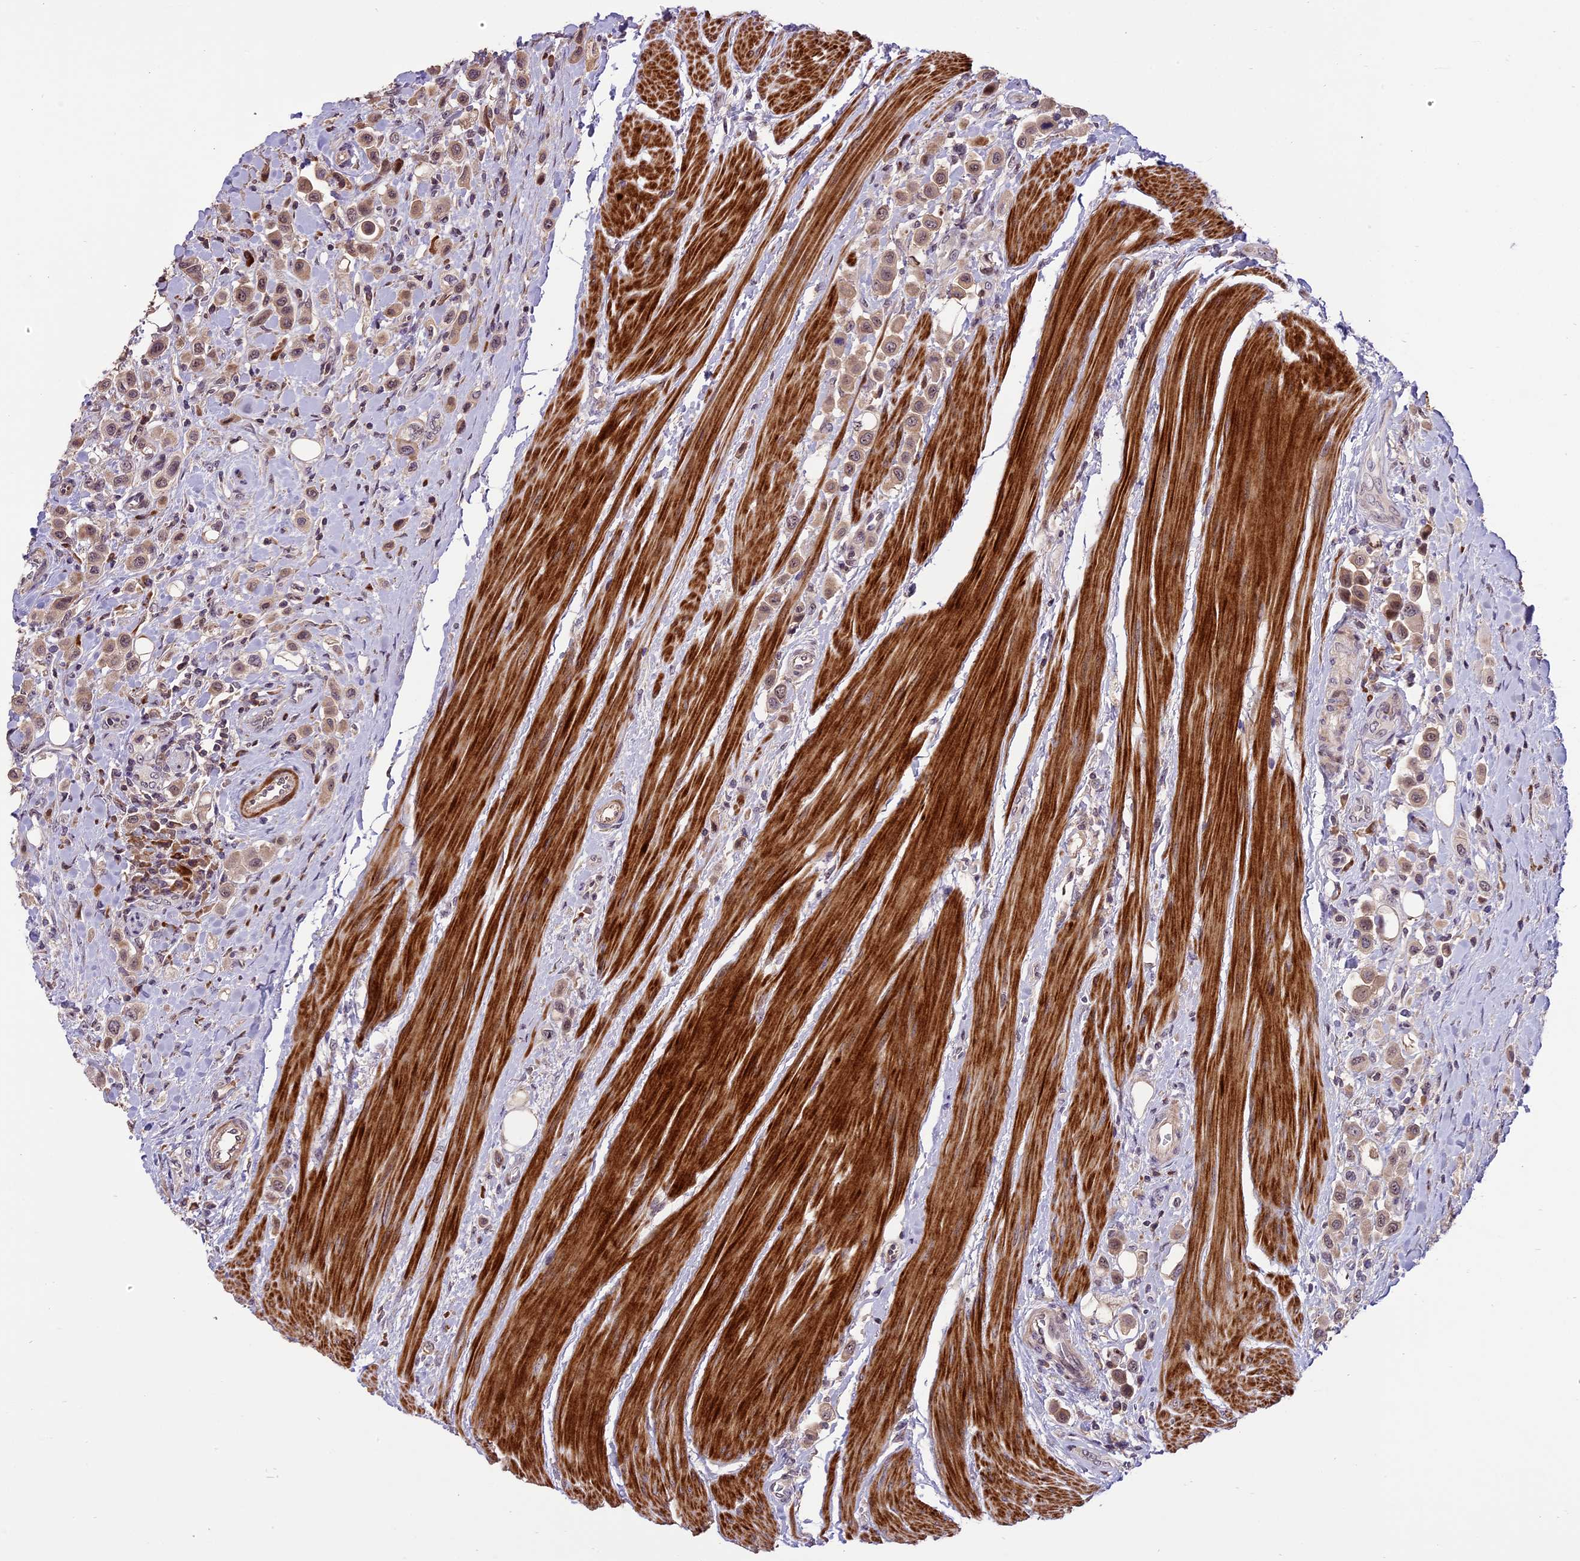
{"staining": {"intensity": "weak", "quantity": ">75%", "location": "cytoplasmic/membranous,nuclear"}, "tissue": "urothelial cancer", "cell_type": "Tumor cells", "image_type": "cancer", "snomed": [{"axis": "morphology", "description": "Urothelial carcinoma, High grade"}, {"axis": "topography", "description": "Urinary bladder"}], "caption": "DAB immunohistochemical staining of urothelial cancer exhibits weak cytoplasmic/membranous and nuclear protein staining in about >75% of tumor cells.", "gene": "ENHO", "patient": {"sex": "male", "age": 50}}